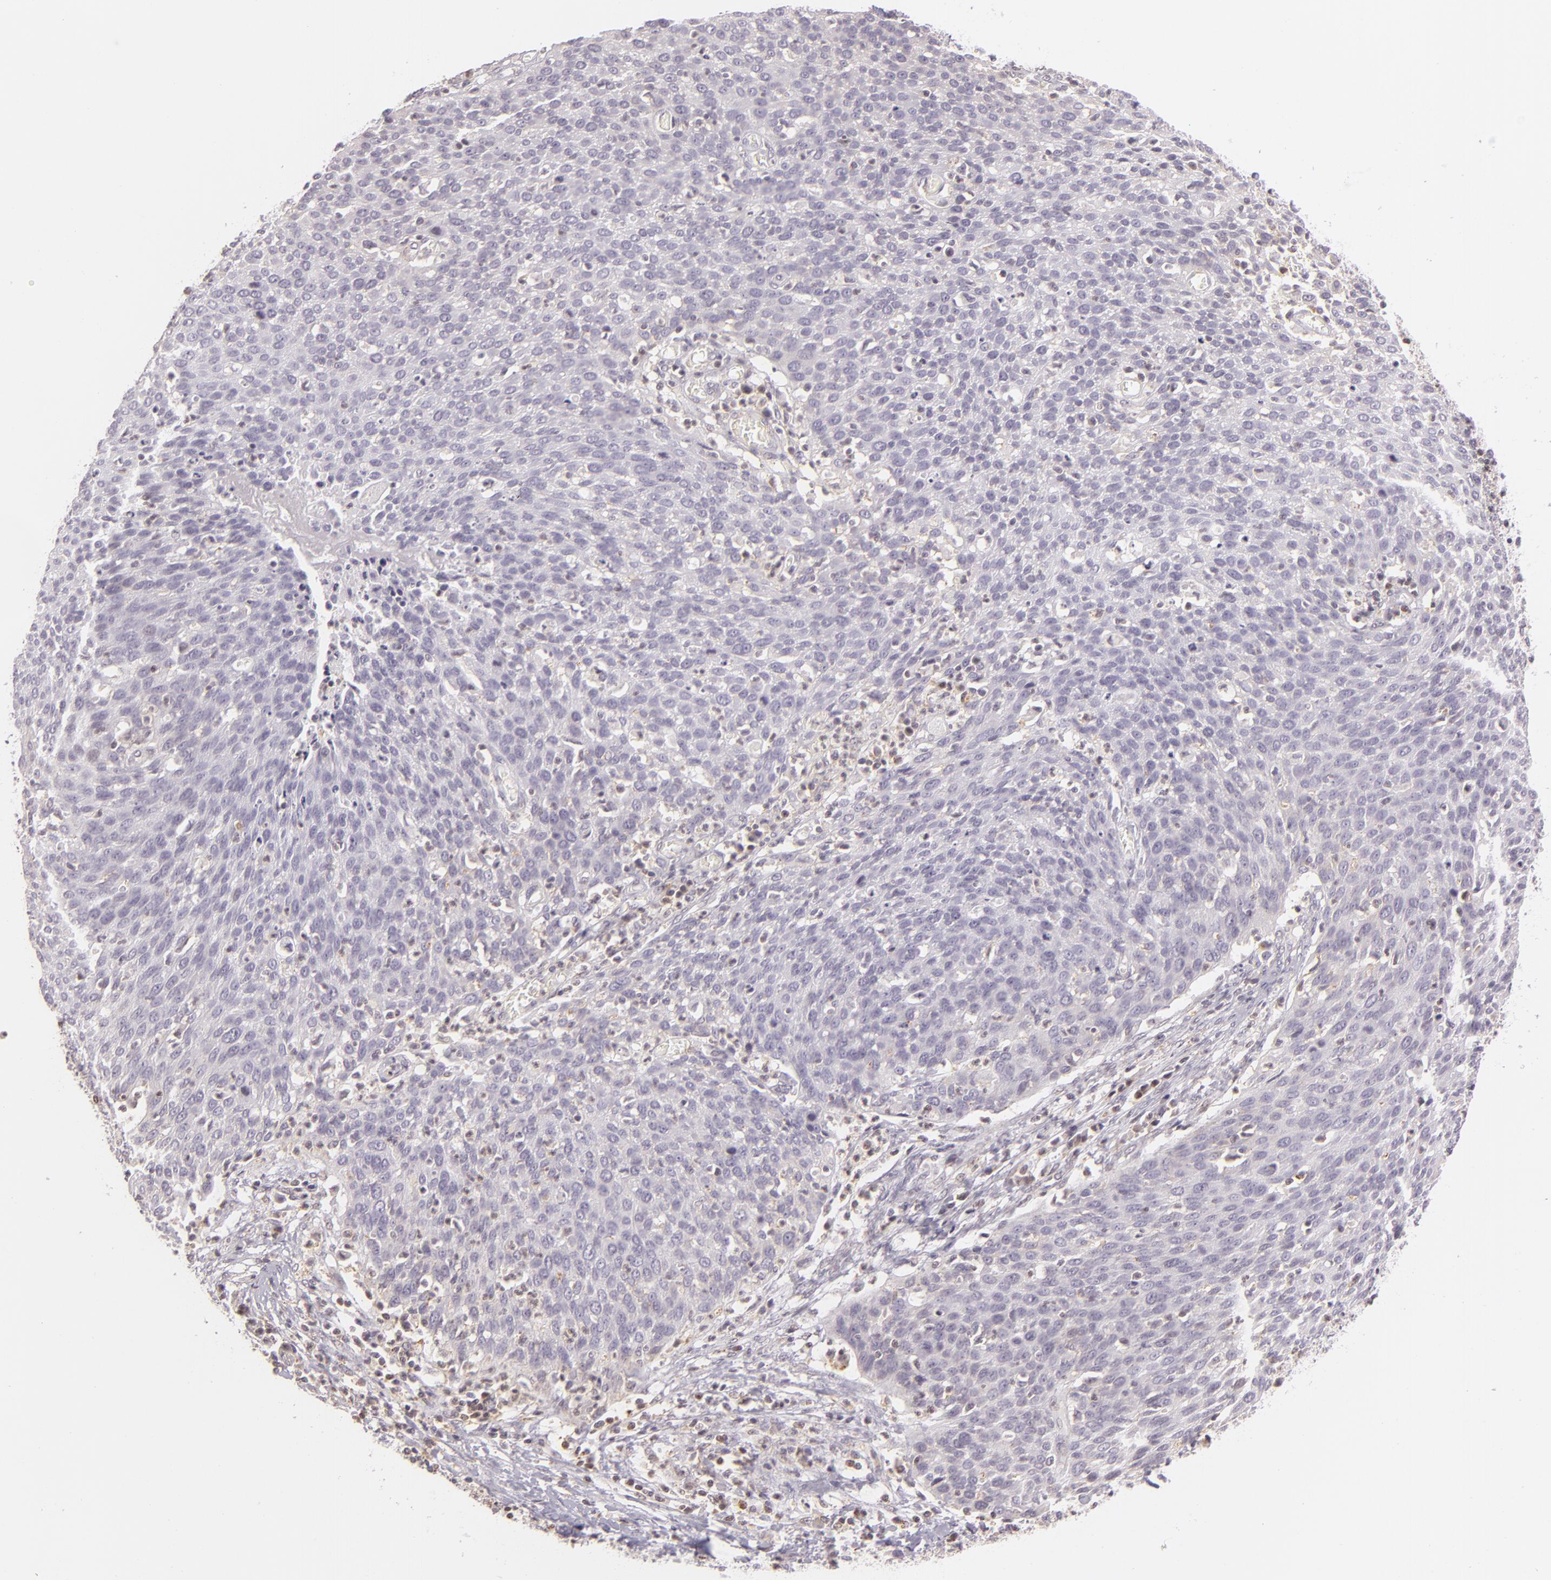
{"staining": {"intensity": "weak", "quantity": "25%-75%", "location": "cytoplasmic/membranous"}, "tissue": "cervical cancer", "cell_type": "Tumor cells", "image_type": "cancer", "snomed": [{"axis": "morphology", "description": "Squamous cell carcinoma, NOS"}, {"axis": "topography", "description": "Cervix"}], "caption": "A high-resolution photomicrograph shows IHC staining of cervical cancer, which exhibits weak cytoplasmic/membranous expression in about 25%-75% of tumor cells.", "gene": "IMPDH1", "patient": {"sex": "female", "age": 38}}